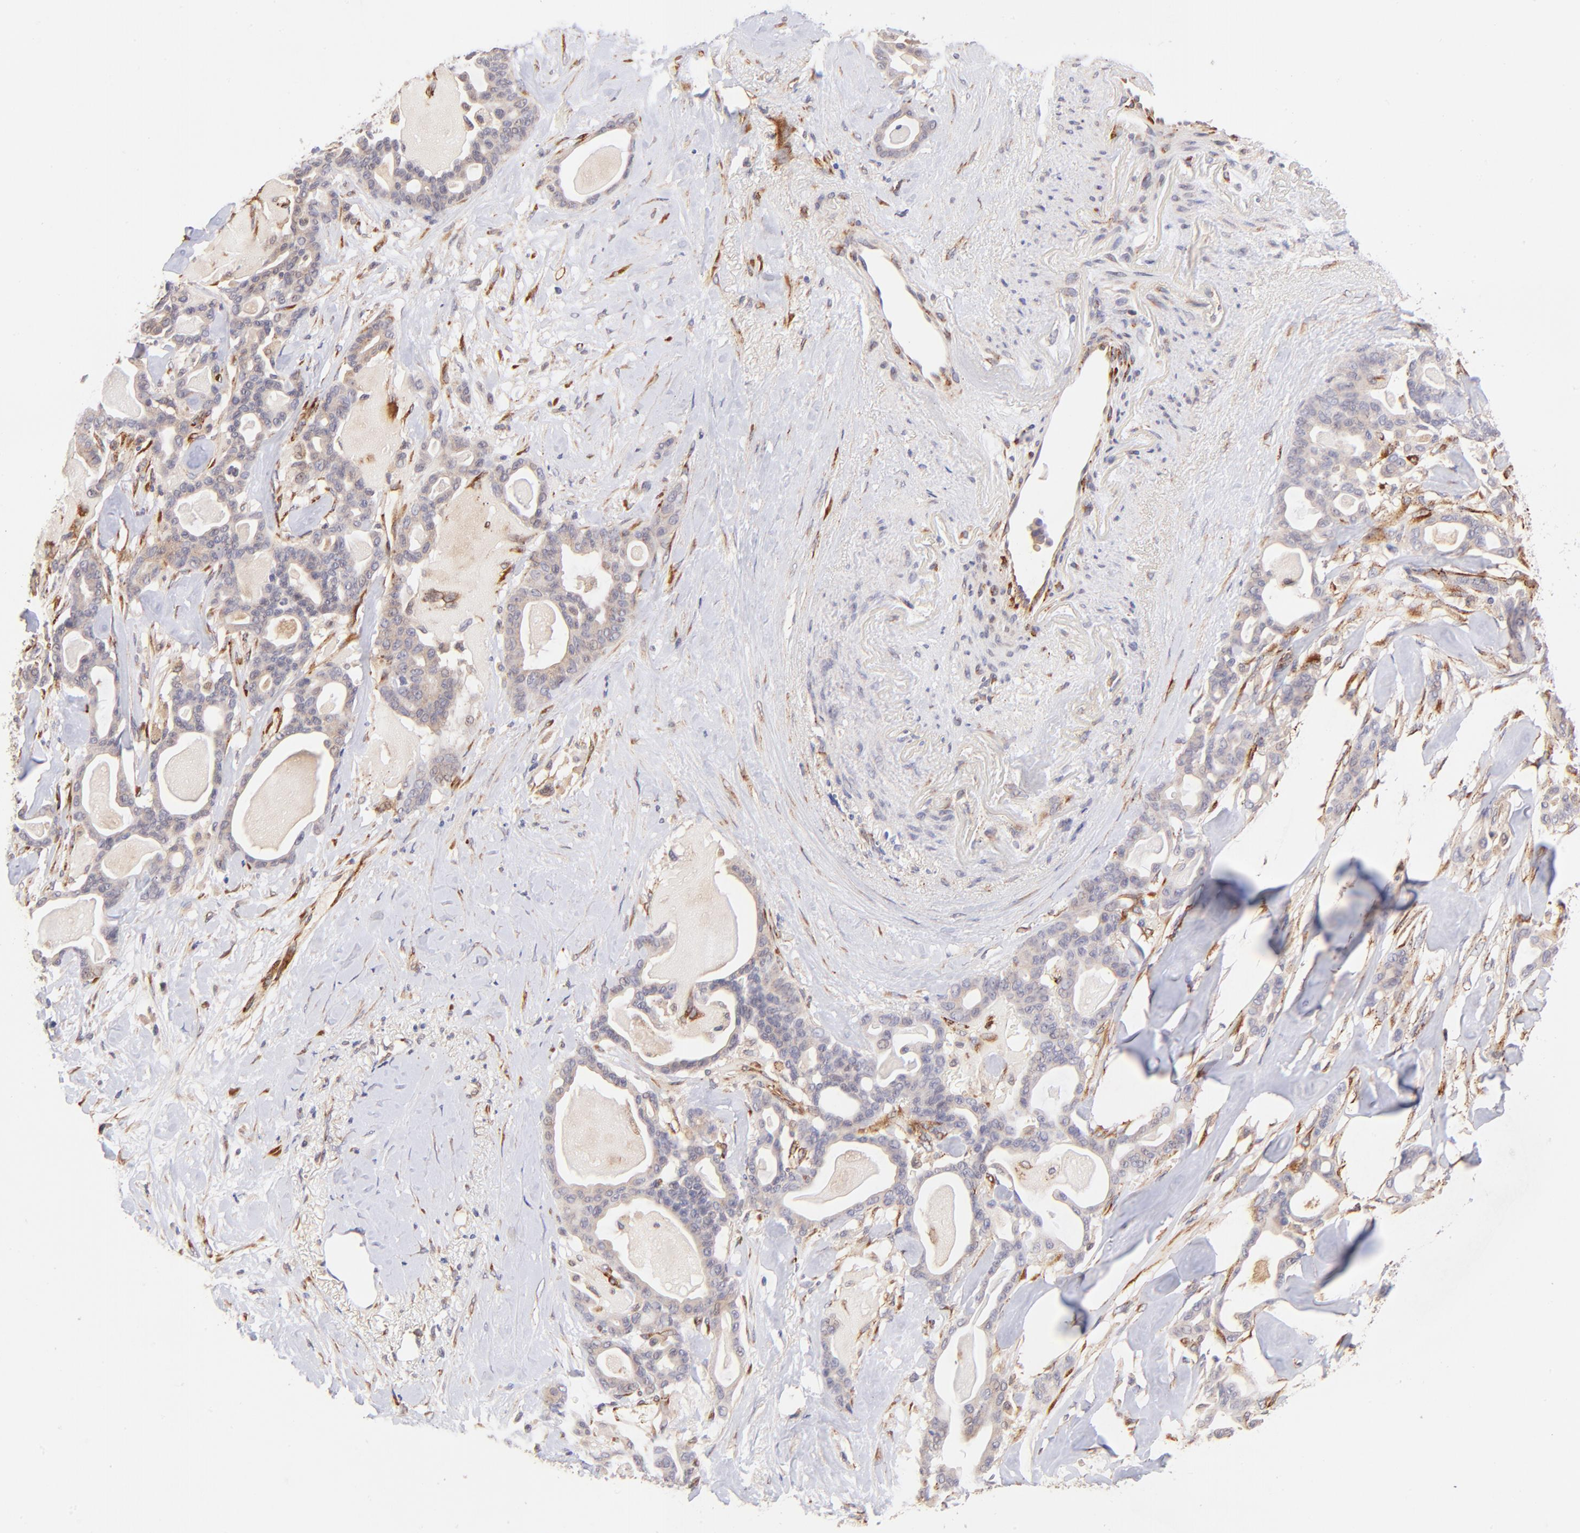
{"staining": {"intensity": "weak", "quantity": "25%-75%", "location": "cytoplasmic/membranous"}, "tissue": "pancreatic cancer", "cell_type": "Tumor cells", "image_type": "cancer", "snomed": [{"axis": "morphology", "description": "Adenocarcinoma, NOS"}, {"axis": "topography", "description": "Pancreas"}], "caption": "Pancreatic cancer stained for a protein (brown) exhibits weak cytoplasmic/membranous positive expression in approximately 25%-75% of tumor cells.", "gene": "SPARC", "patient": {"sex": "male", "age": 63}}